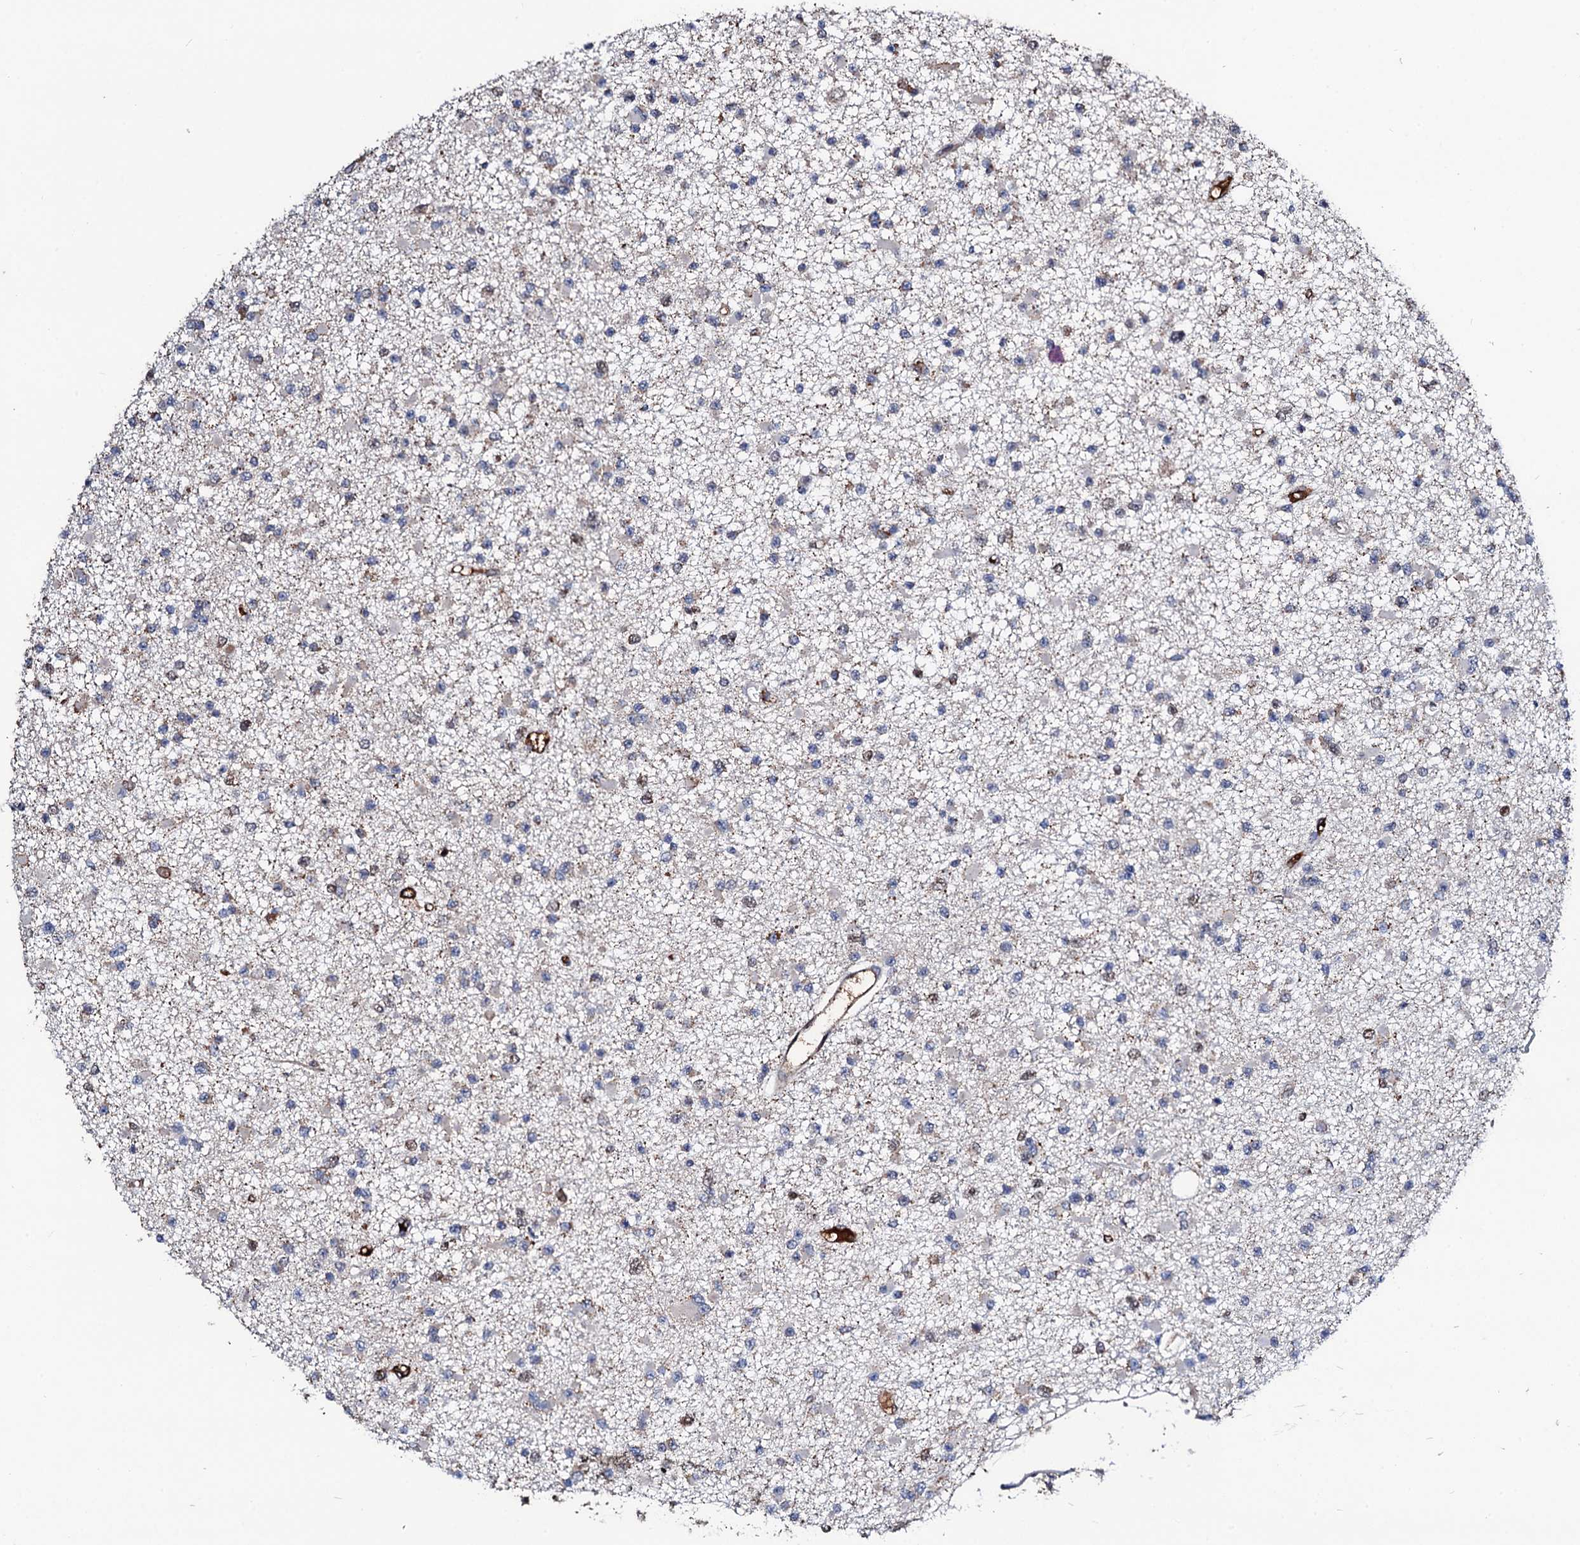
{"staining": {"intensity": "negative", "quantity": "none", "location": "none"}, "tissue": "glioma", "cell_type": "Tumor cells", "image_type": "cancer", "snomed": [{"axis": "morphology", "description": "Glioma, malignant, Low grade"}, {"axis": "topography", "description": "Brain"}], "caption": "This is a histopathology image of immunohistochemistry (IHC) staining of glioma, which shows no expression in tumor cells.", "gene": "KIF18A", "patient": {"sex": "female", "age": 22}}